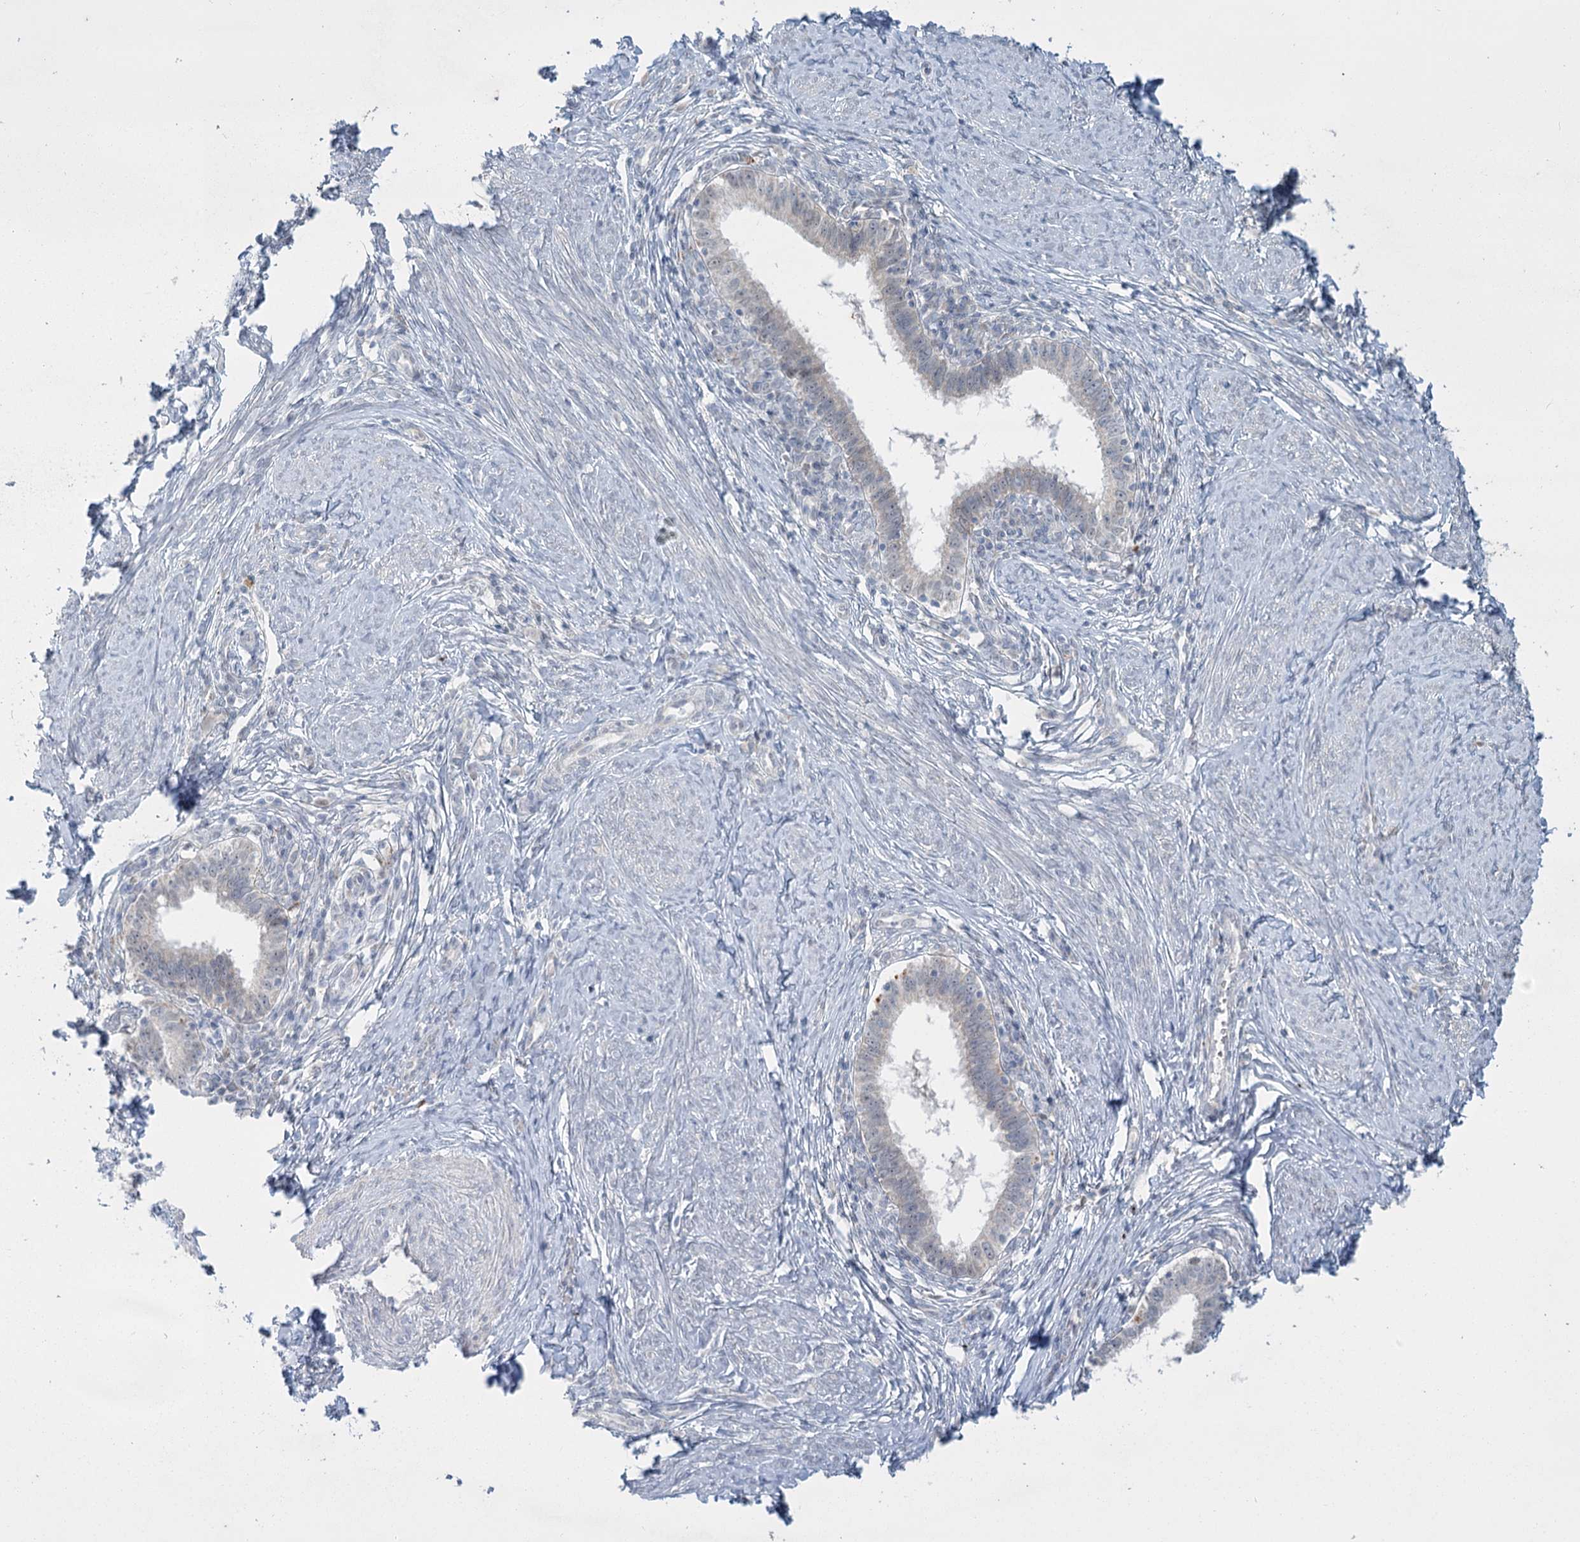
{"staining": {"intensity": "negative", "quantity": "none", "location": "none"}, "tissue": "cervical cancer", "cell_type": "Tumor cells", "image_type": "cancer", "snomed": [{"axis": "morphology", "description": "Adenocarcinoma, NOS"}, {"axis": "topography", "description": "Cervix"}], "caption": "The micrograph displays no staining of tumor cells in adenocarcinoma (cervical).", "gene": "ABITRAM", "patient": {"sex": "female", "age": 36}}